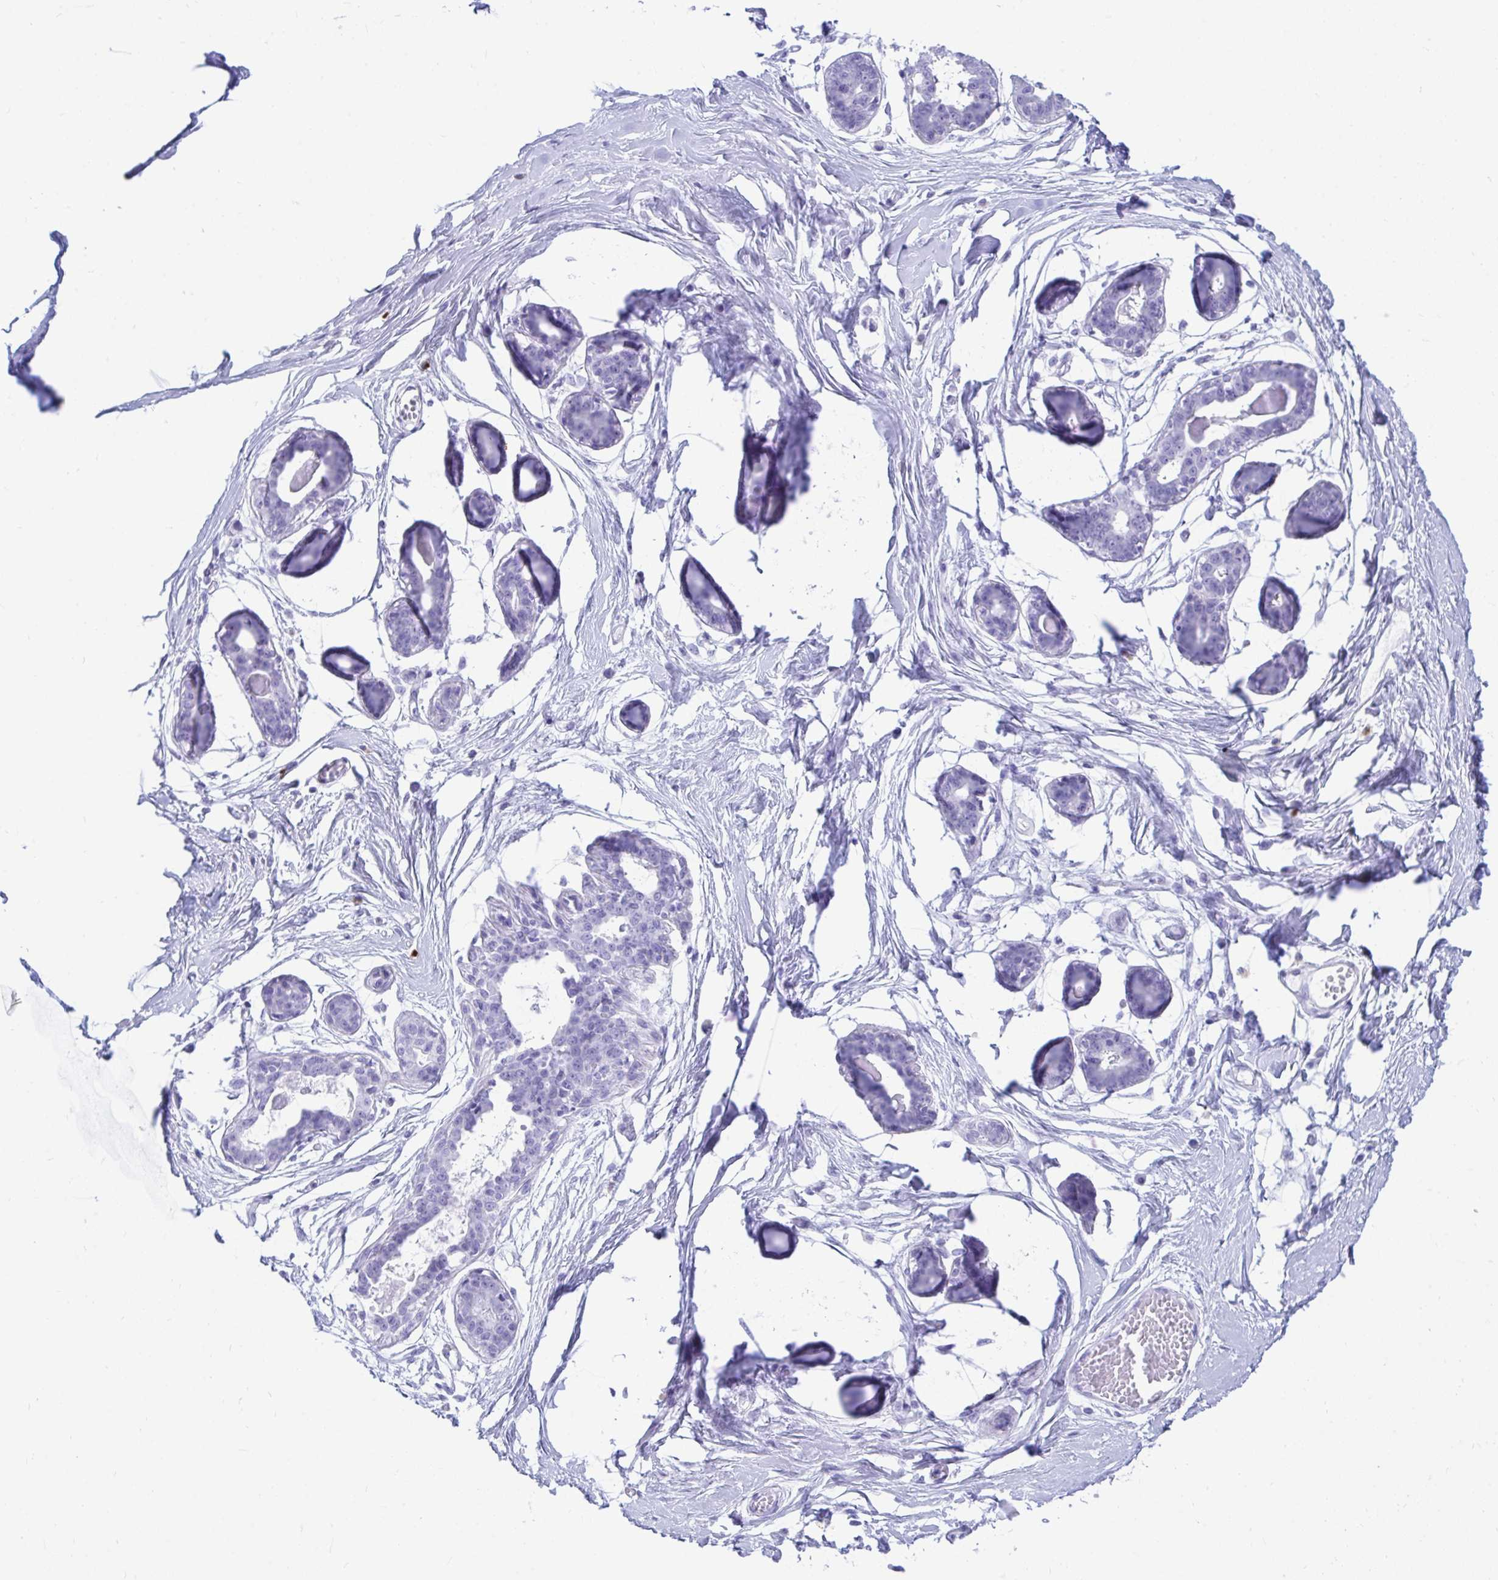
{"staining": {"intensity": "negative", "quantity": "none", "location": "none"}, "tissue": "breast", "cell_type": "Adipocytes", "image_type": "normal", "snomed": [{"axis": "morphology", "description": "Normal tissue, NOS"}, {"axis": "topography", "description": "Breast"}], "caption": "Adipocytes are negative for brown protein staining in normal breast. (DAB immunohistochemistry (IHC) visualized using brightfield microscopy, high magnification).", "gene": "SHISA8", "patient": {"sex": "female", "age": 45}}